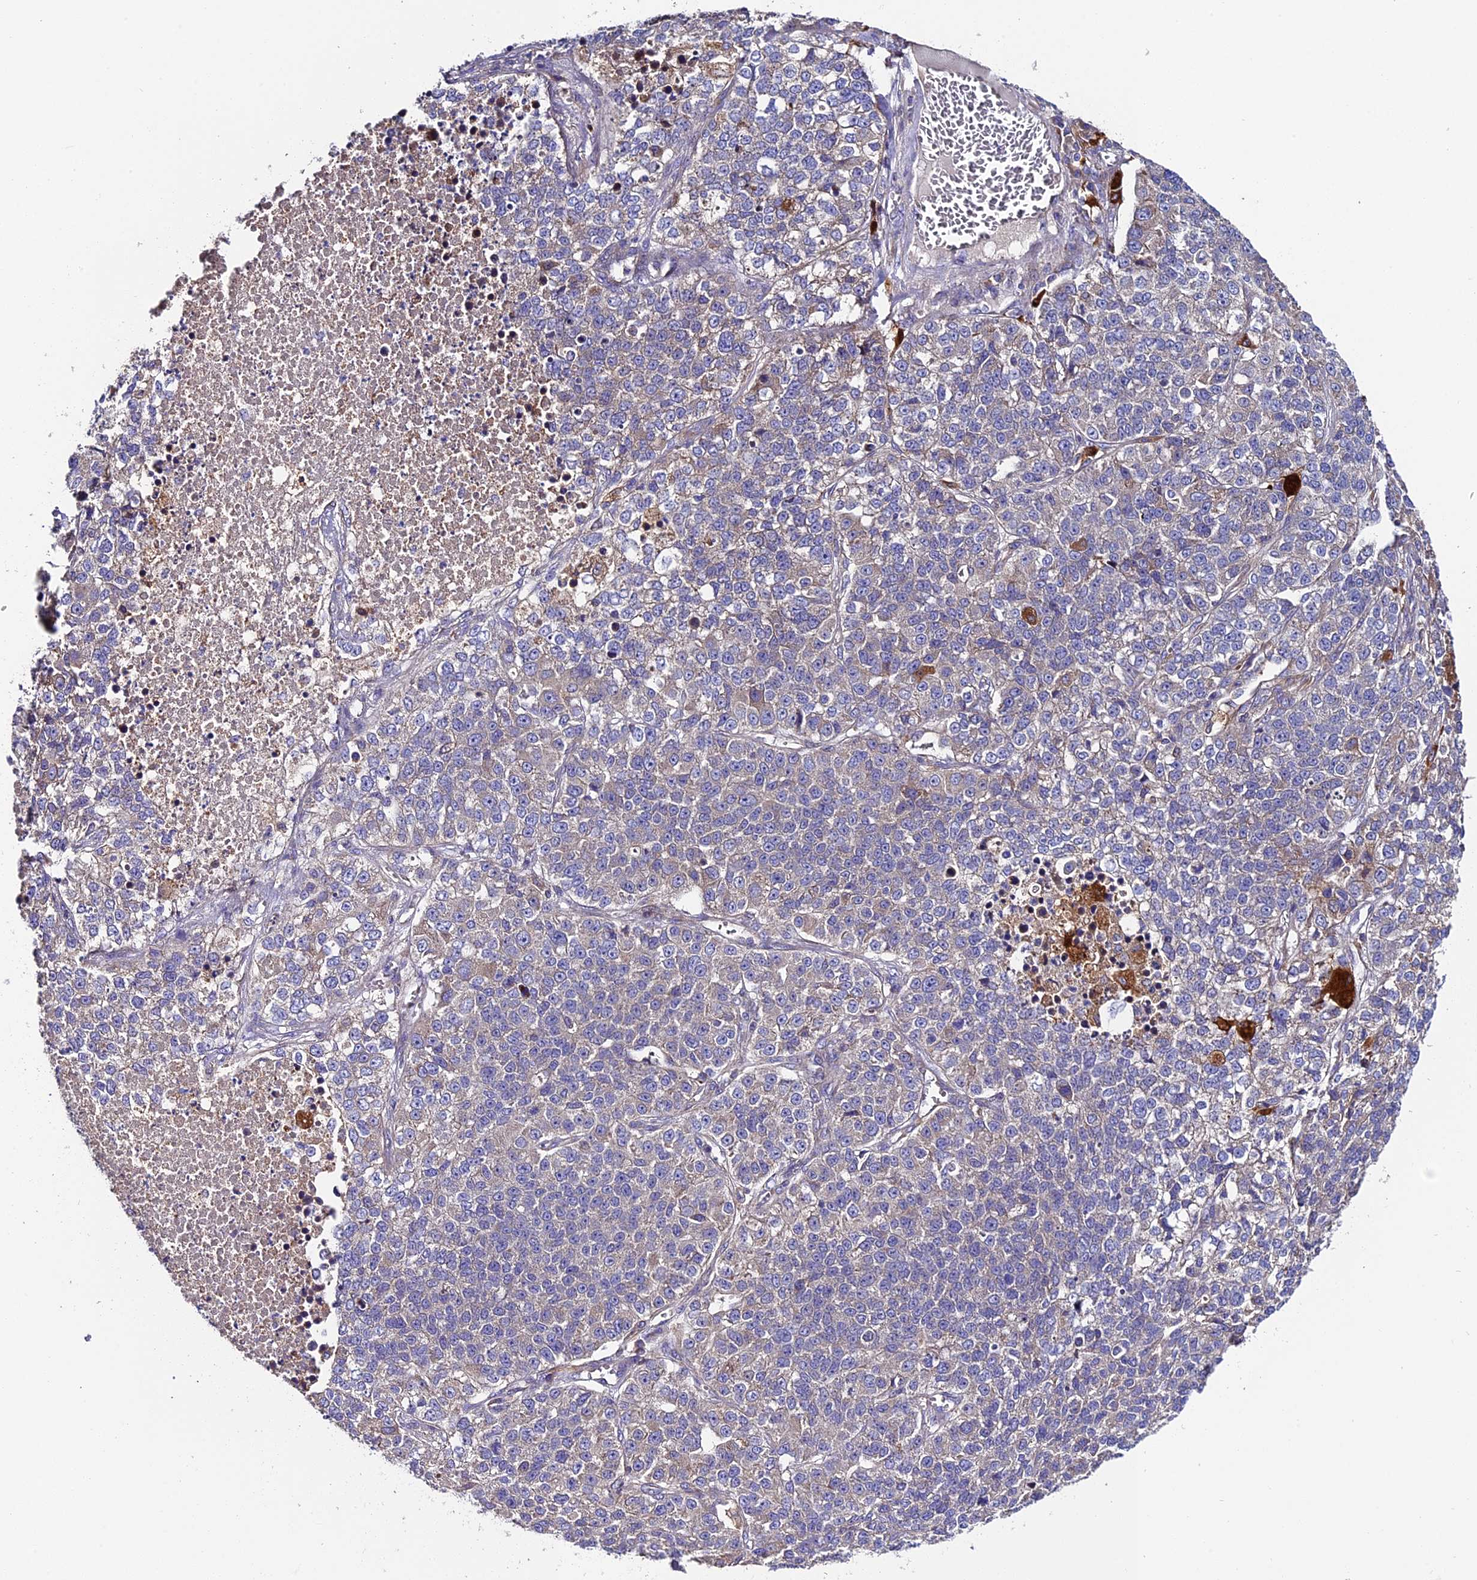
{"staining": {"intensity": "negative", "quantity": "none", "location": "none"}, "tissue": "lung cancer", "cell_type": "Tumor cells", "image_type": "cancer", "snomed": [{"axis": "morphology", "description": "Adenocarcinoma, NOS"}, {"axis": "topography", "description": "Lung"}], "caption": "IHC of lung cancer (adenocarcinoma) exhibits no positivity in tumor cells.", "gene": "PIGU", "patient": {"sex": "male", "age": 49}}